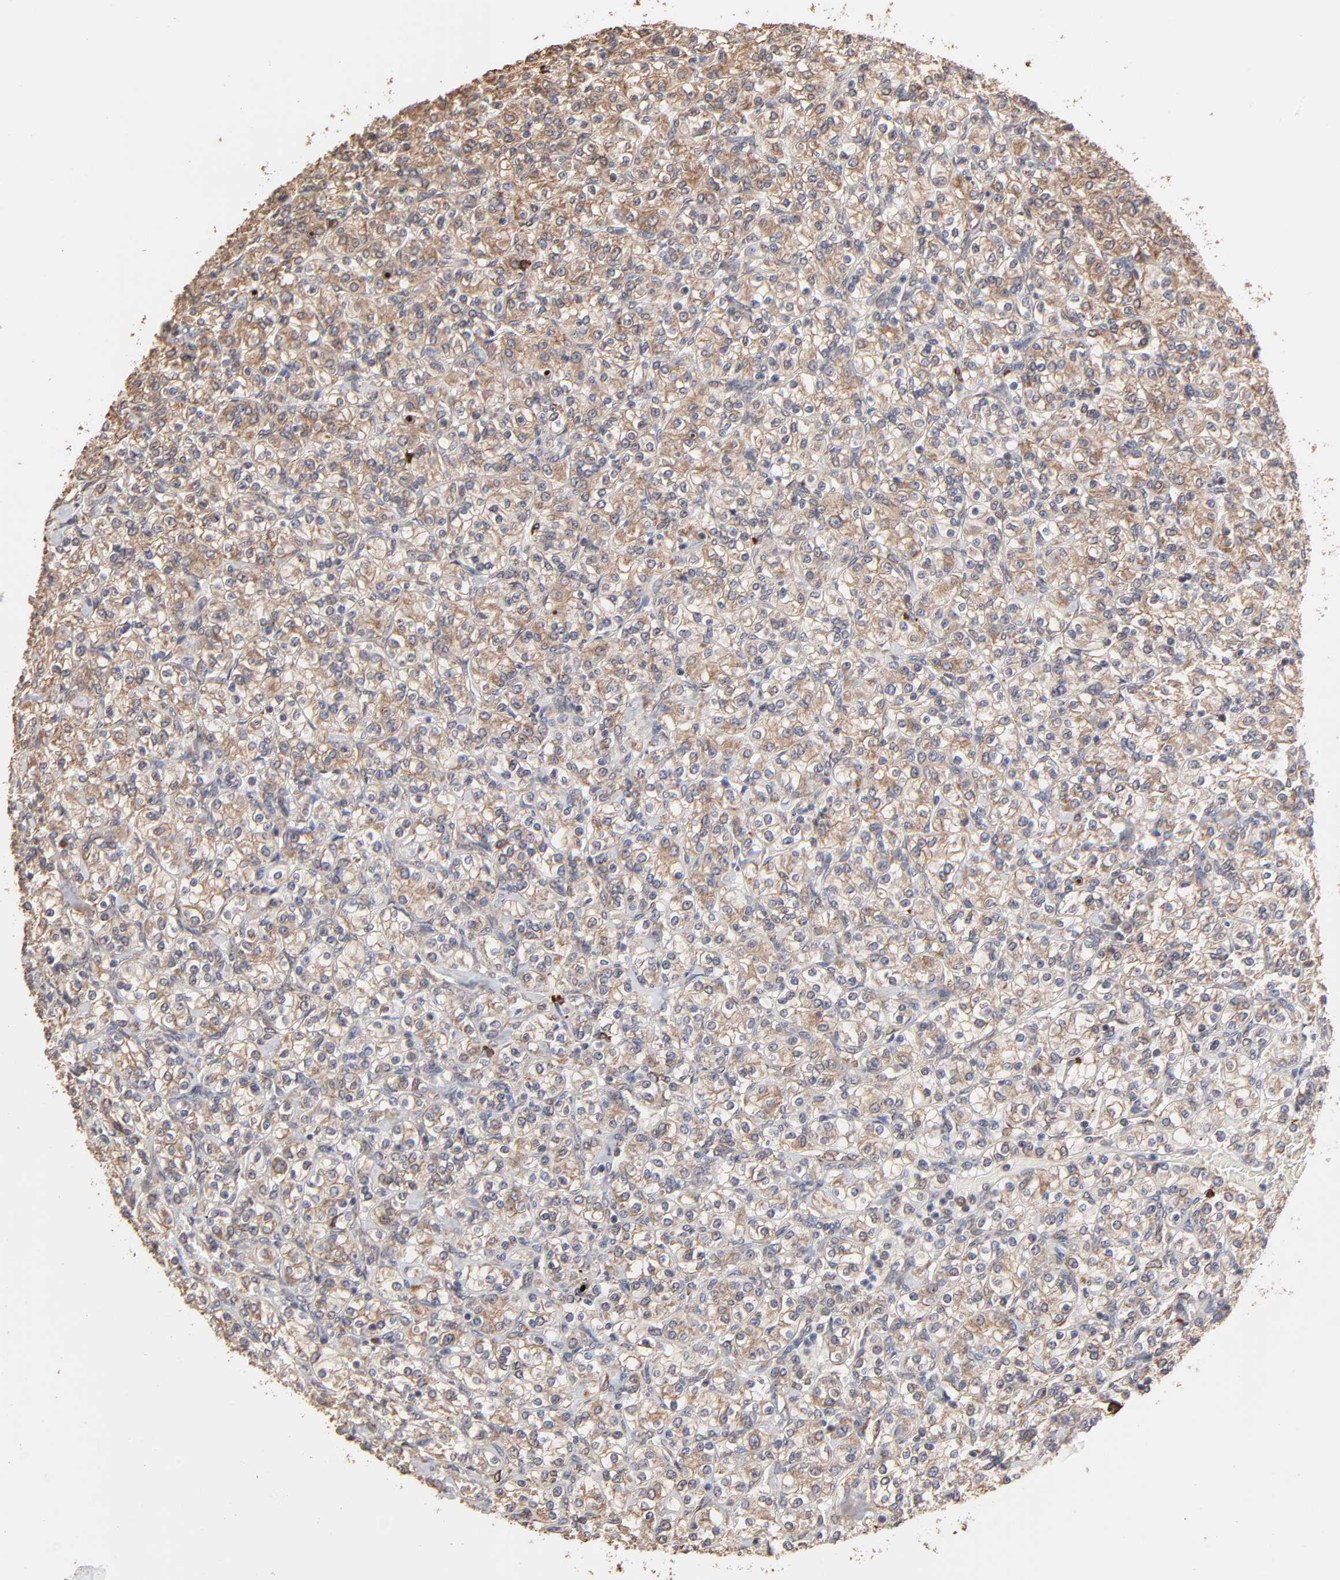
{"staining": {"intensity": "moderate", "quantity": "25%-75%", "location": "cytoplasmic/membranous"}, "tissue": "renal cancer", "cell_type": "Tumor cells", "image_type": "cancer", "snomed": [{"axis": "morphology", "description": "Adenocarcinoma, NOS"}, {"axis": "topography", "description": "Kidney"}], "caption": "A histopathology image showing moderate cytoplasmic/membranous positivity in about 25%-75% of tumor cells in renal adenocarcinoma, as visualized by brown immunohistochemical staining.", "gene": "CHM", "patient": {"sex": "male", "age": 77}}